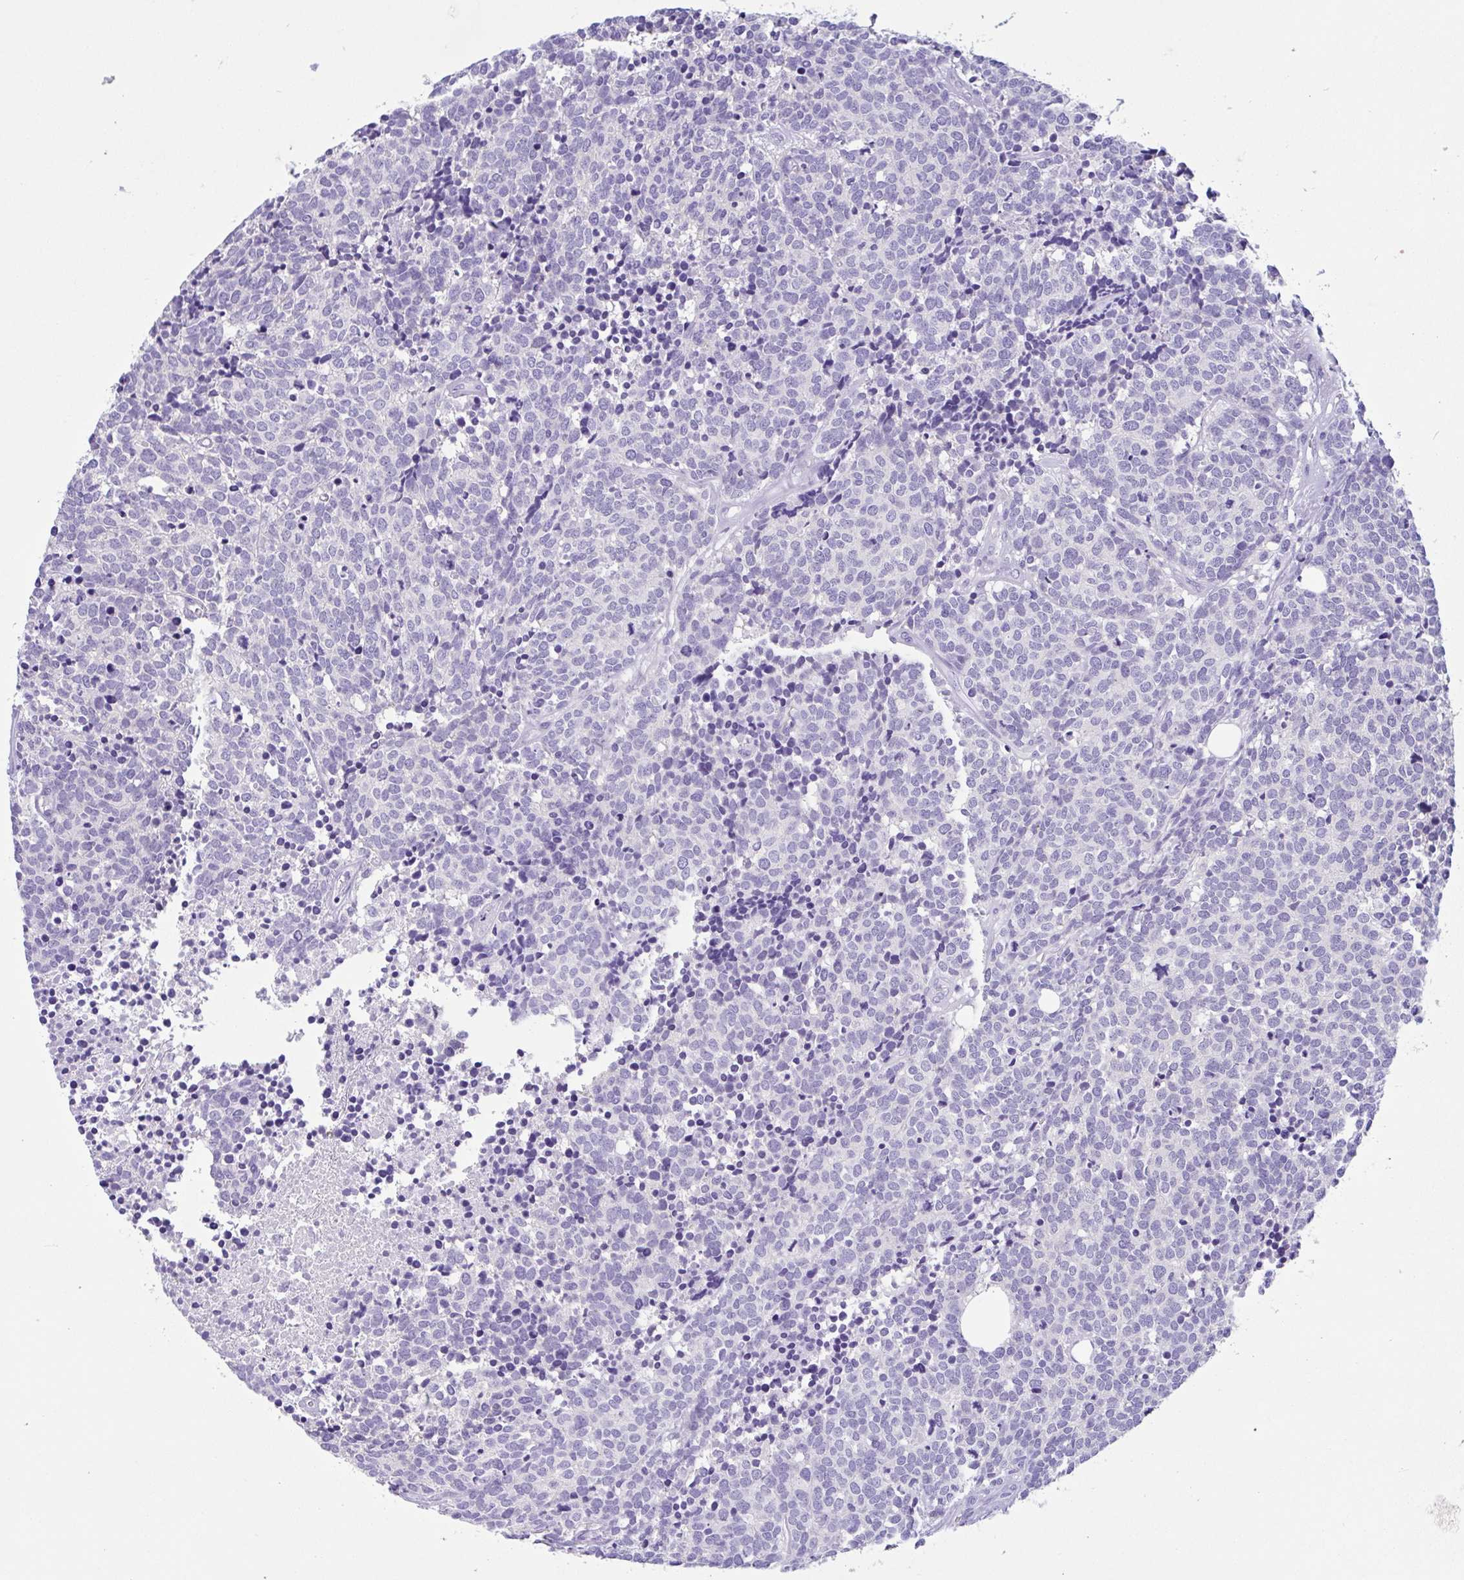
{"staining": {"intensity": "negative", "quantity": "none", "location": "none"}, "tissue": "carcinoid", "cell_type": "Tumor cells", "image_type": "cancer", "snomed": [{"axis": "morphology", "description": "Carcinoid, malignant, NOS"}, {"axis": "topography", "description": "Skin"}], "caption": "Tumor cells show no significant protein positivity in carcinoid. Nuclei are stained in blue.", "gene": "OR4N4", "patient": {"sex": "female", "age": 79}}